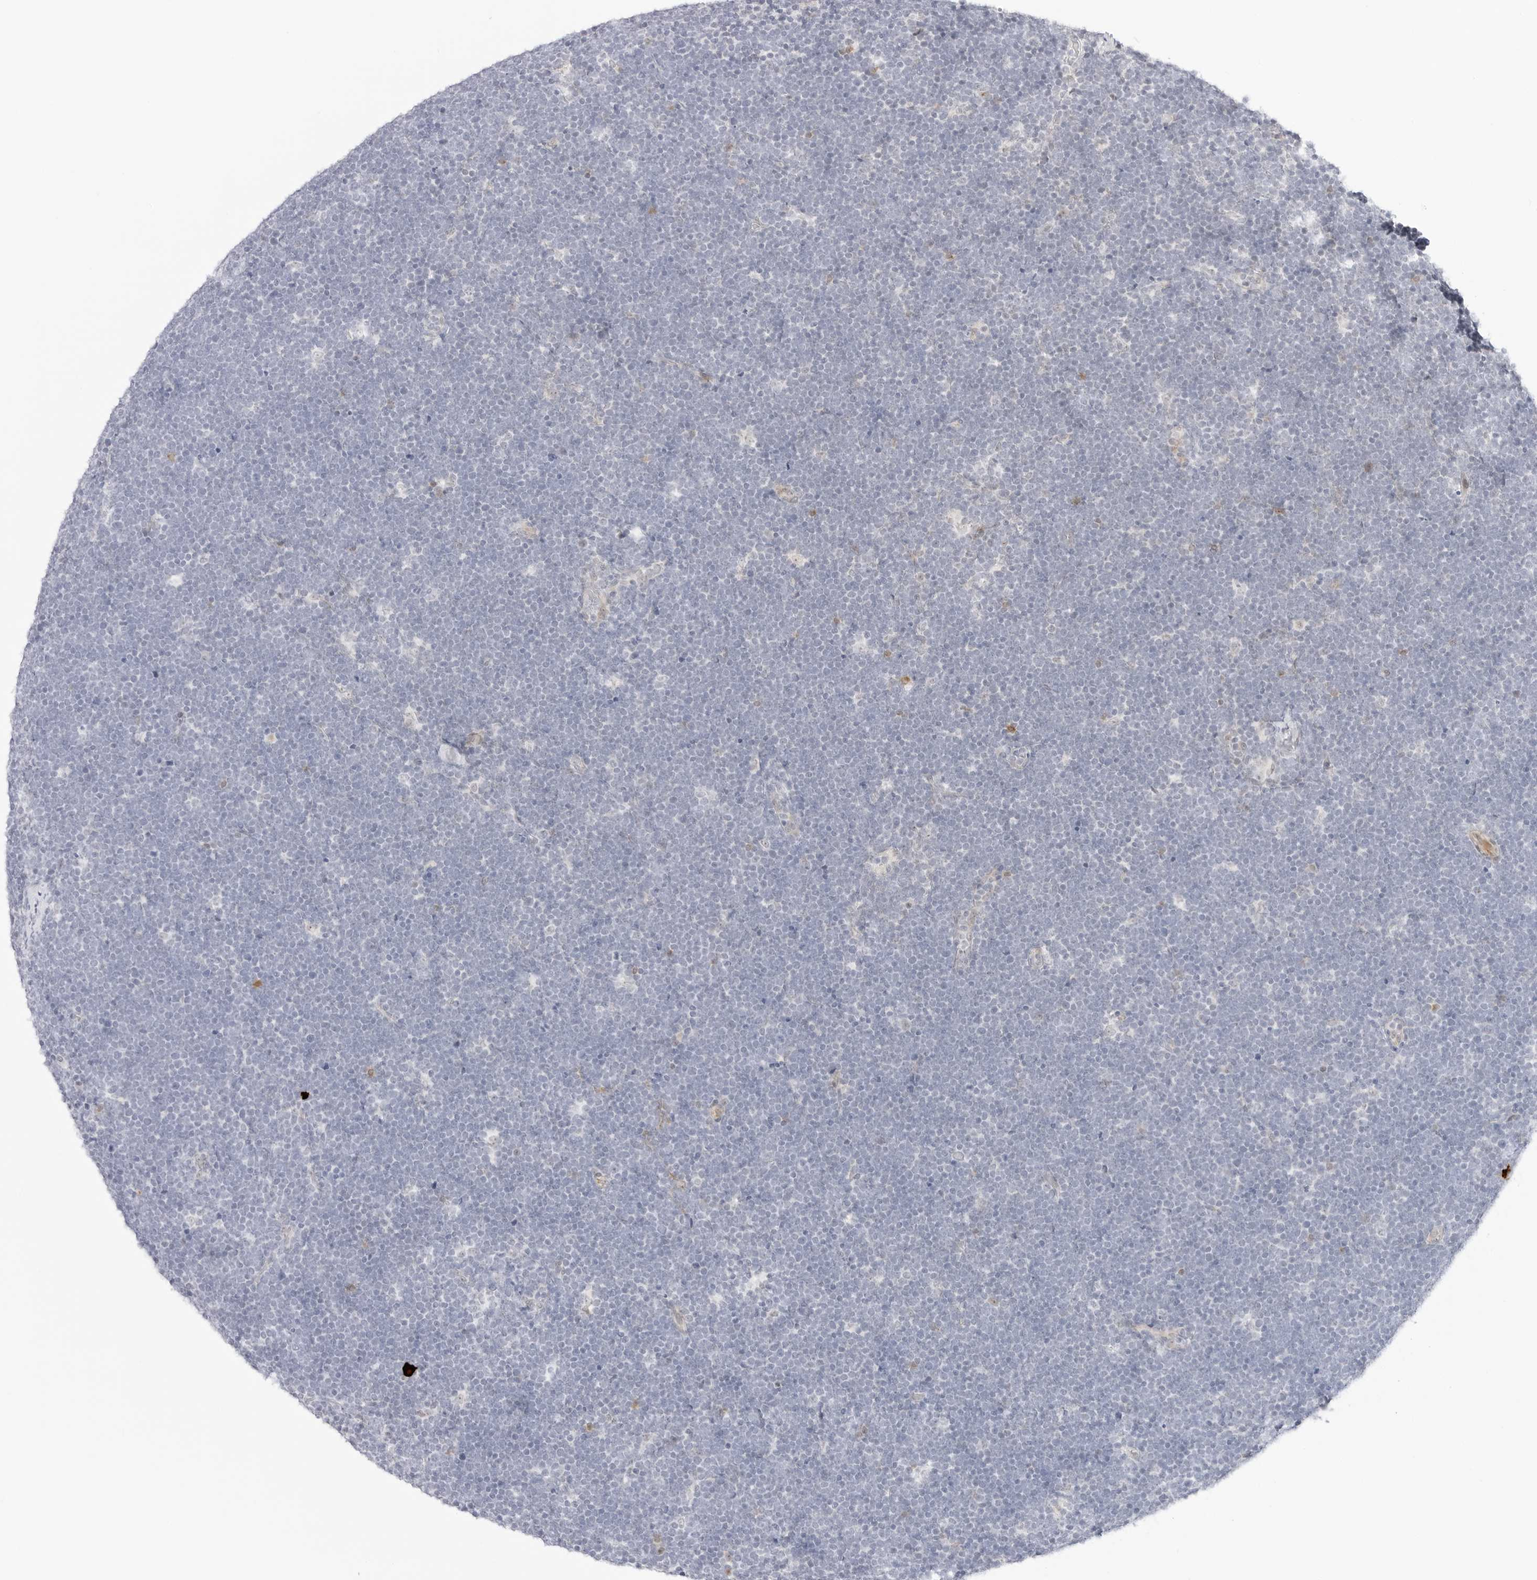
{"staining": {"intensity": "negative", "quantity": "none", "location": "none"}, "tissue": "lymphoma", "cell_type": "Tumor cells", "image_type": "cancer", "snomed": [{"axis": "morphology", "description": "Malignant lymphoma, non-Hodgkin's type, High grade"}, {"axis": "topography", "description": "Lymph node"}], "caption": "DAB immunohistochemical staining of human lymphoma displays no significant positivity in tumor cells. Nuclei are stained in blue.", "gene": "HIPK3", "patient": {"sex": "male", "age": 13}}